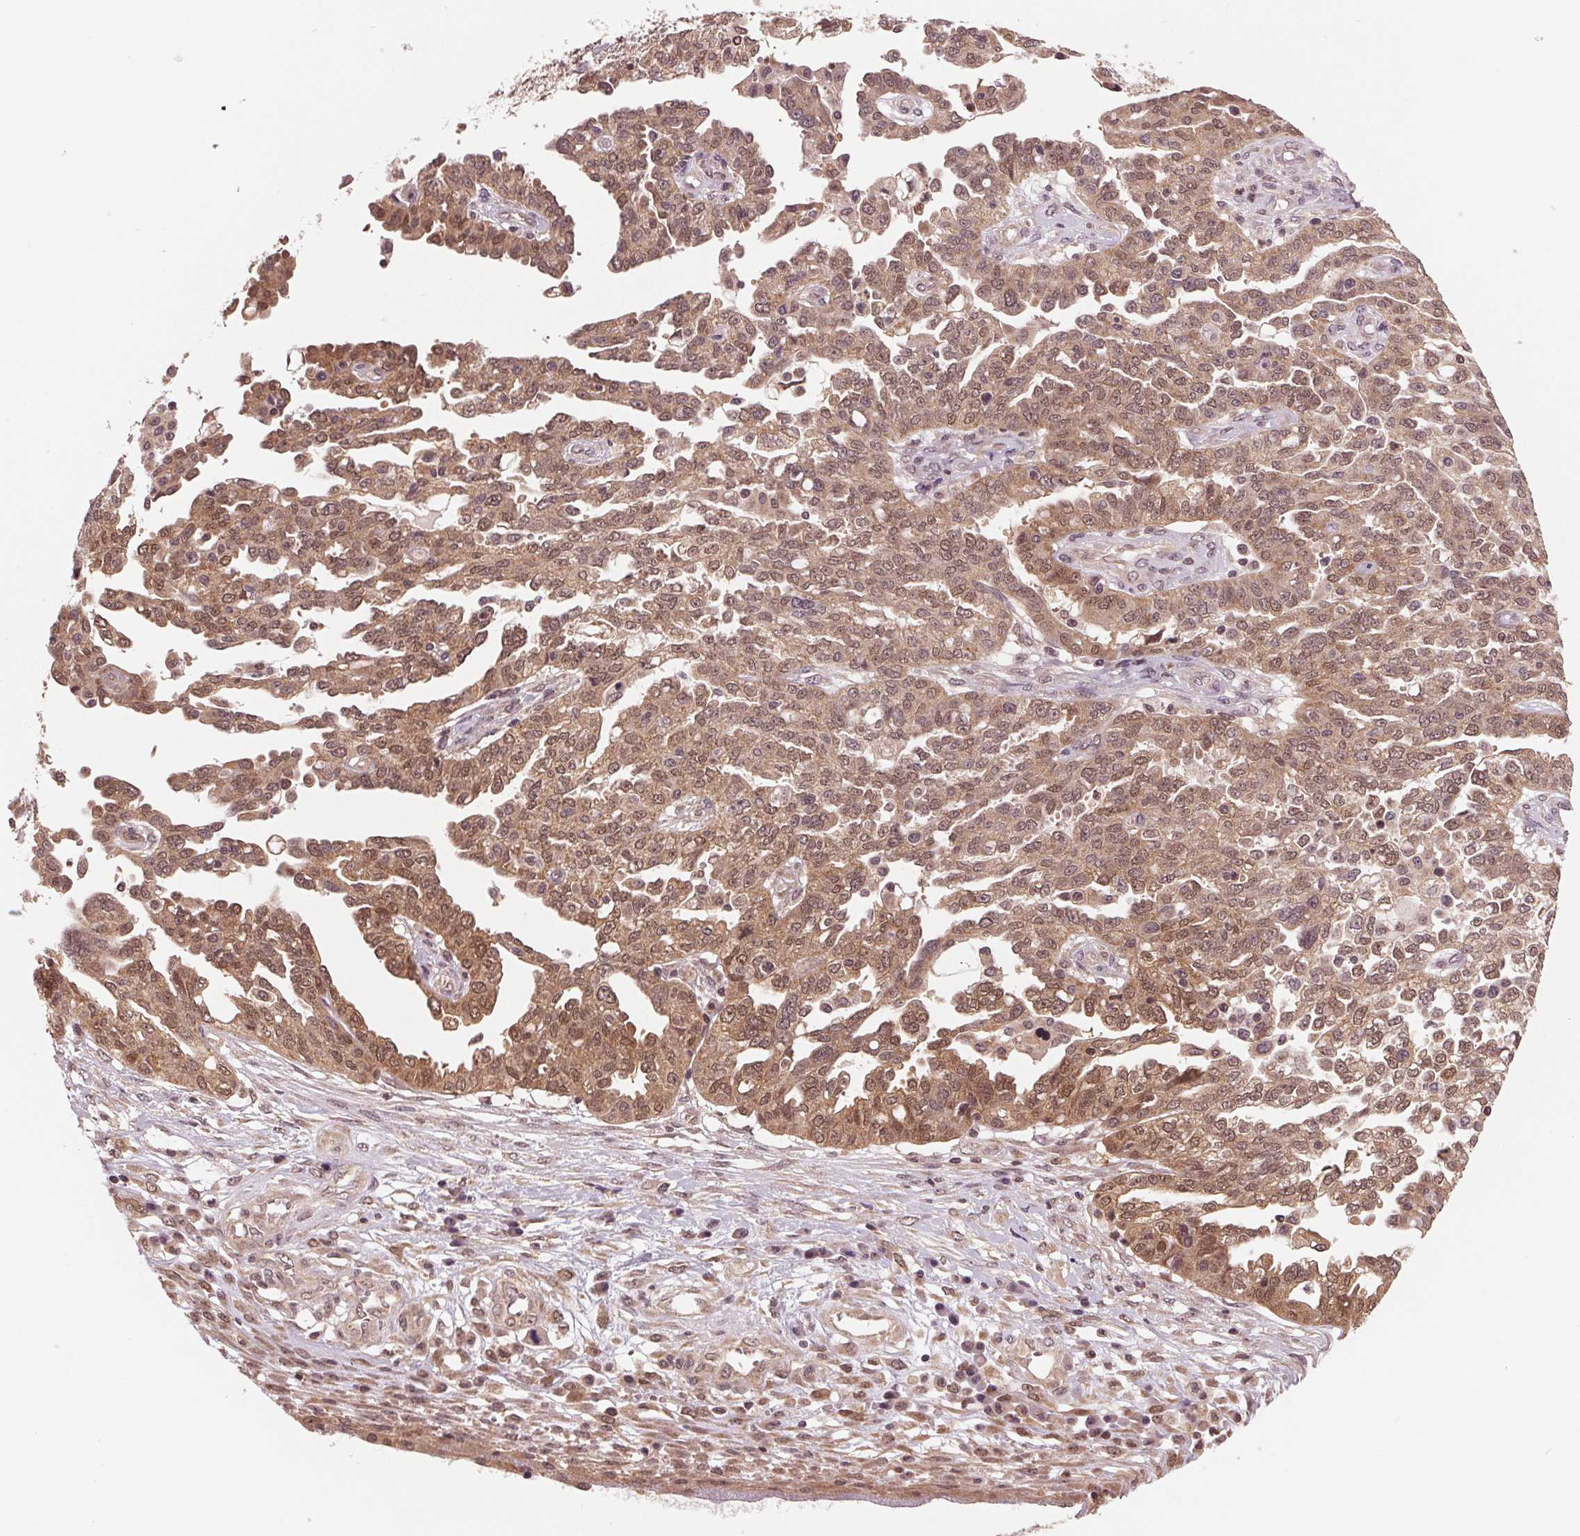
{"staining": {"intensity": "moderate", "quantity": ">75%", "location": "cytoplasmic/membranous,nuclear"}, "tissue": "ovarian cancer", "cell_type": "Tumor cells", "image_type": "cancer", "snomed": [{"axis": "morphology", "description": "Cystadenocarcinoma, serous, NOS"}, {"axis": "topography", "description": "Ovary"}], "caption": "Immunohistochemical staining of human ovarian cancer demonstrates moderate cytoplasmic/membranous and nuclear protein positivity in about >75% of tumor cells.", "gene": "STAT3", "patient": {"sex": "female", "age": 67}}